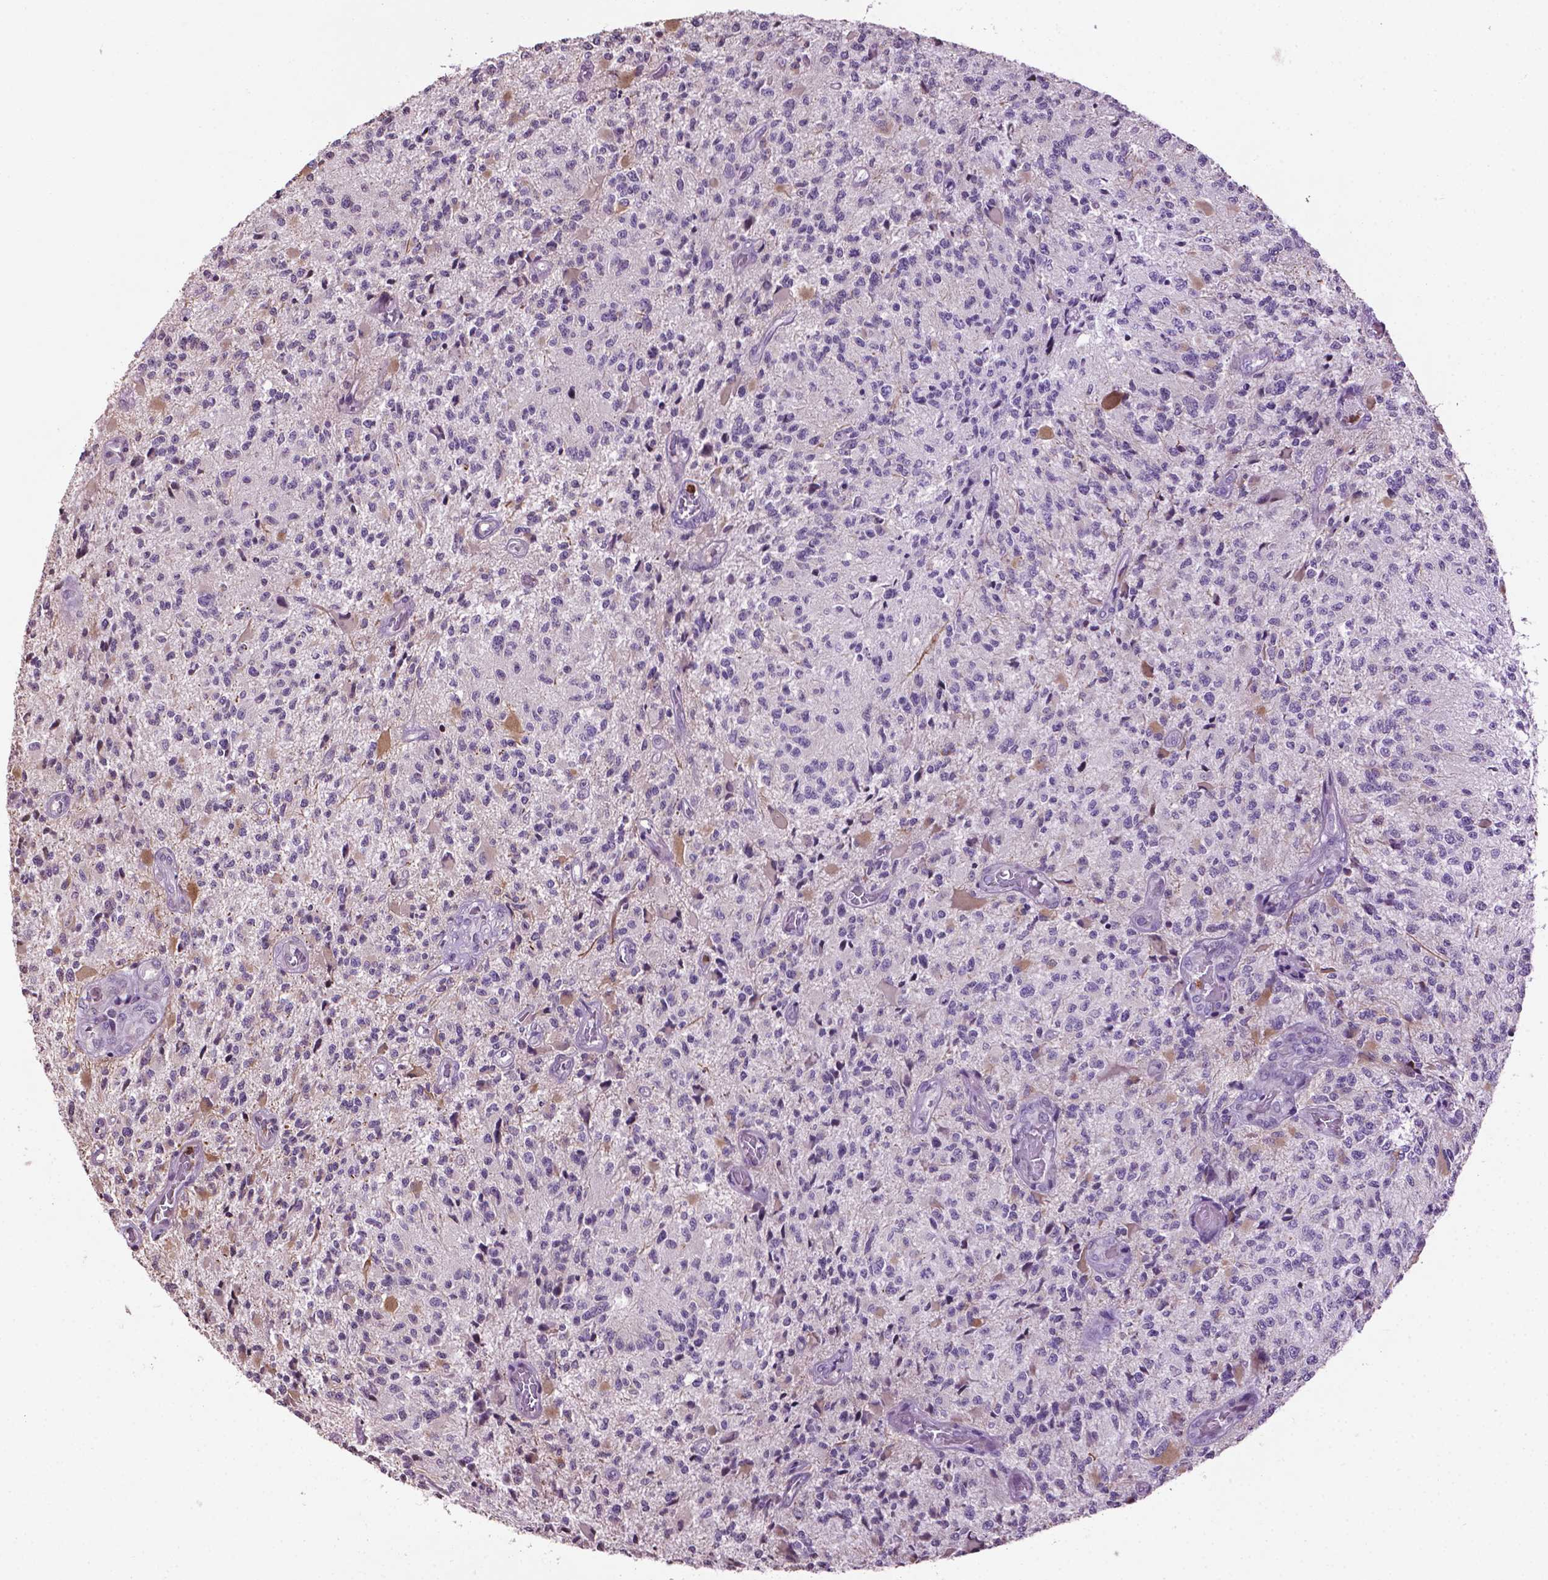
{"staining": {"intensity": "negative", "quantity": "none", "location": "none"}, "tissue": "glioma", "cell_type": "Tumor cells", "image_type": "cancer", "snomed": [{"axis": "morphology", "description": "Glioma, malignant, High grade"}, {"axis": "topography", "description": "Brain"}], "caption": "DAB (3,3'-diaminobenzidine) immunohistochemical staining of malignant glioma (high-grade) reveals no significant staining in tumor cells.", "gene": "NTNG2", "patient": {"sex": "female", "age": 63}}